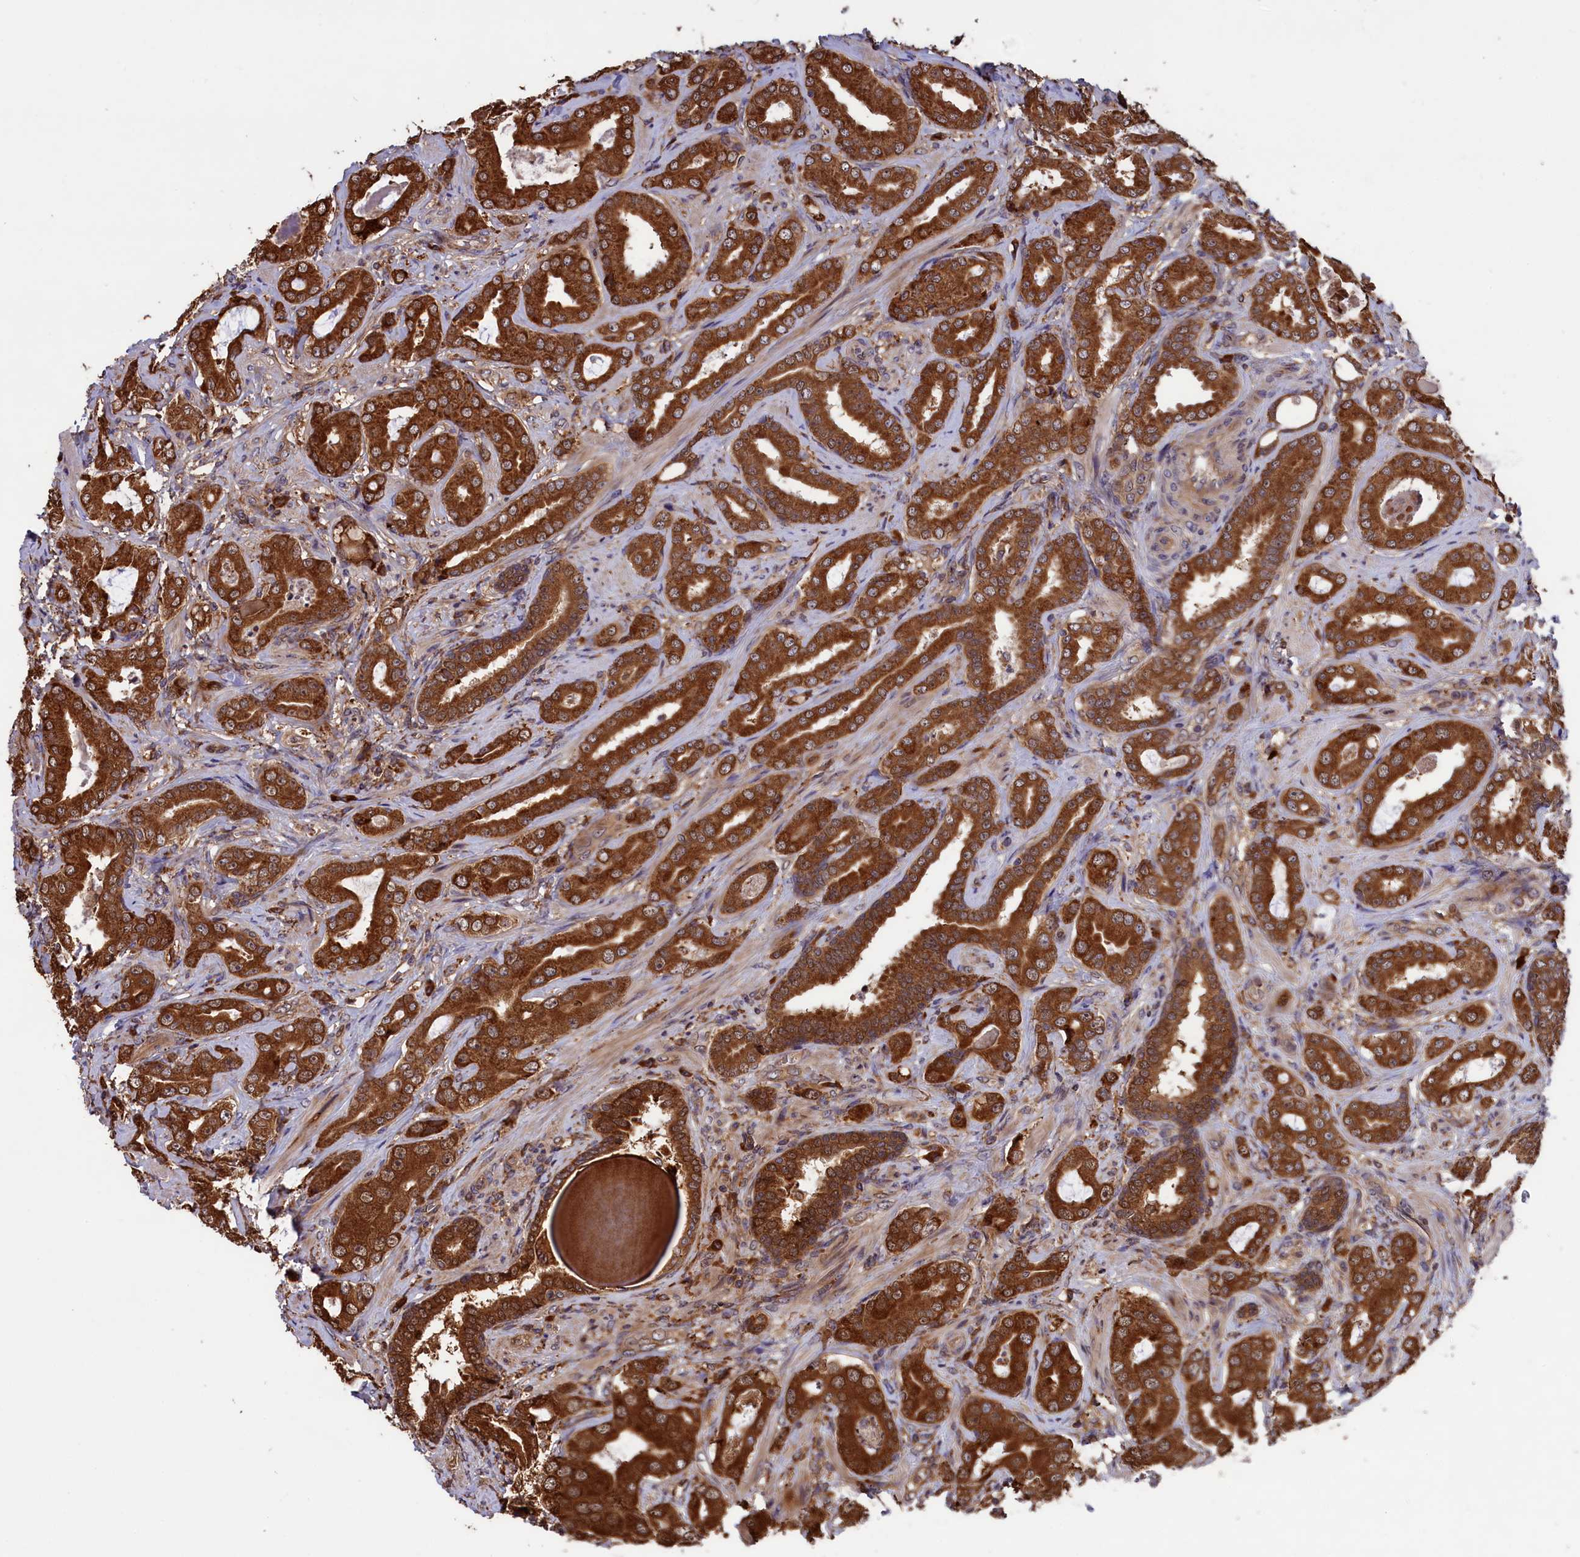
{"staining": {"intensity": "strong", "quantity": ">75%", "location": "cytoplasmic/membranous"}, "tissue": "prostate cancer", "cell_type": "Tumor cells", "image_type": "cancer", "snomed": [{"axis": "morphology", "description": "Adenocarcinoma, Low grade"}, {"axis": "topography", "description": "Prostate"}], "caption": "This histopathology image shows IHC staining of human prostate cancer (adenocarcinoma (low-grade)), with high strong cytoplasmic/membranous expression in approximately >75% of tumor cells.", "gene": "PLA2G4C", "patient": {"sex": "male", "age": 57}}